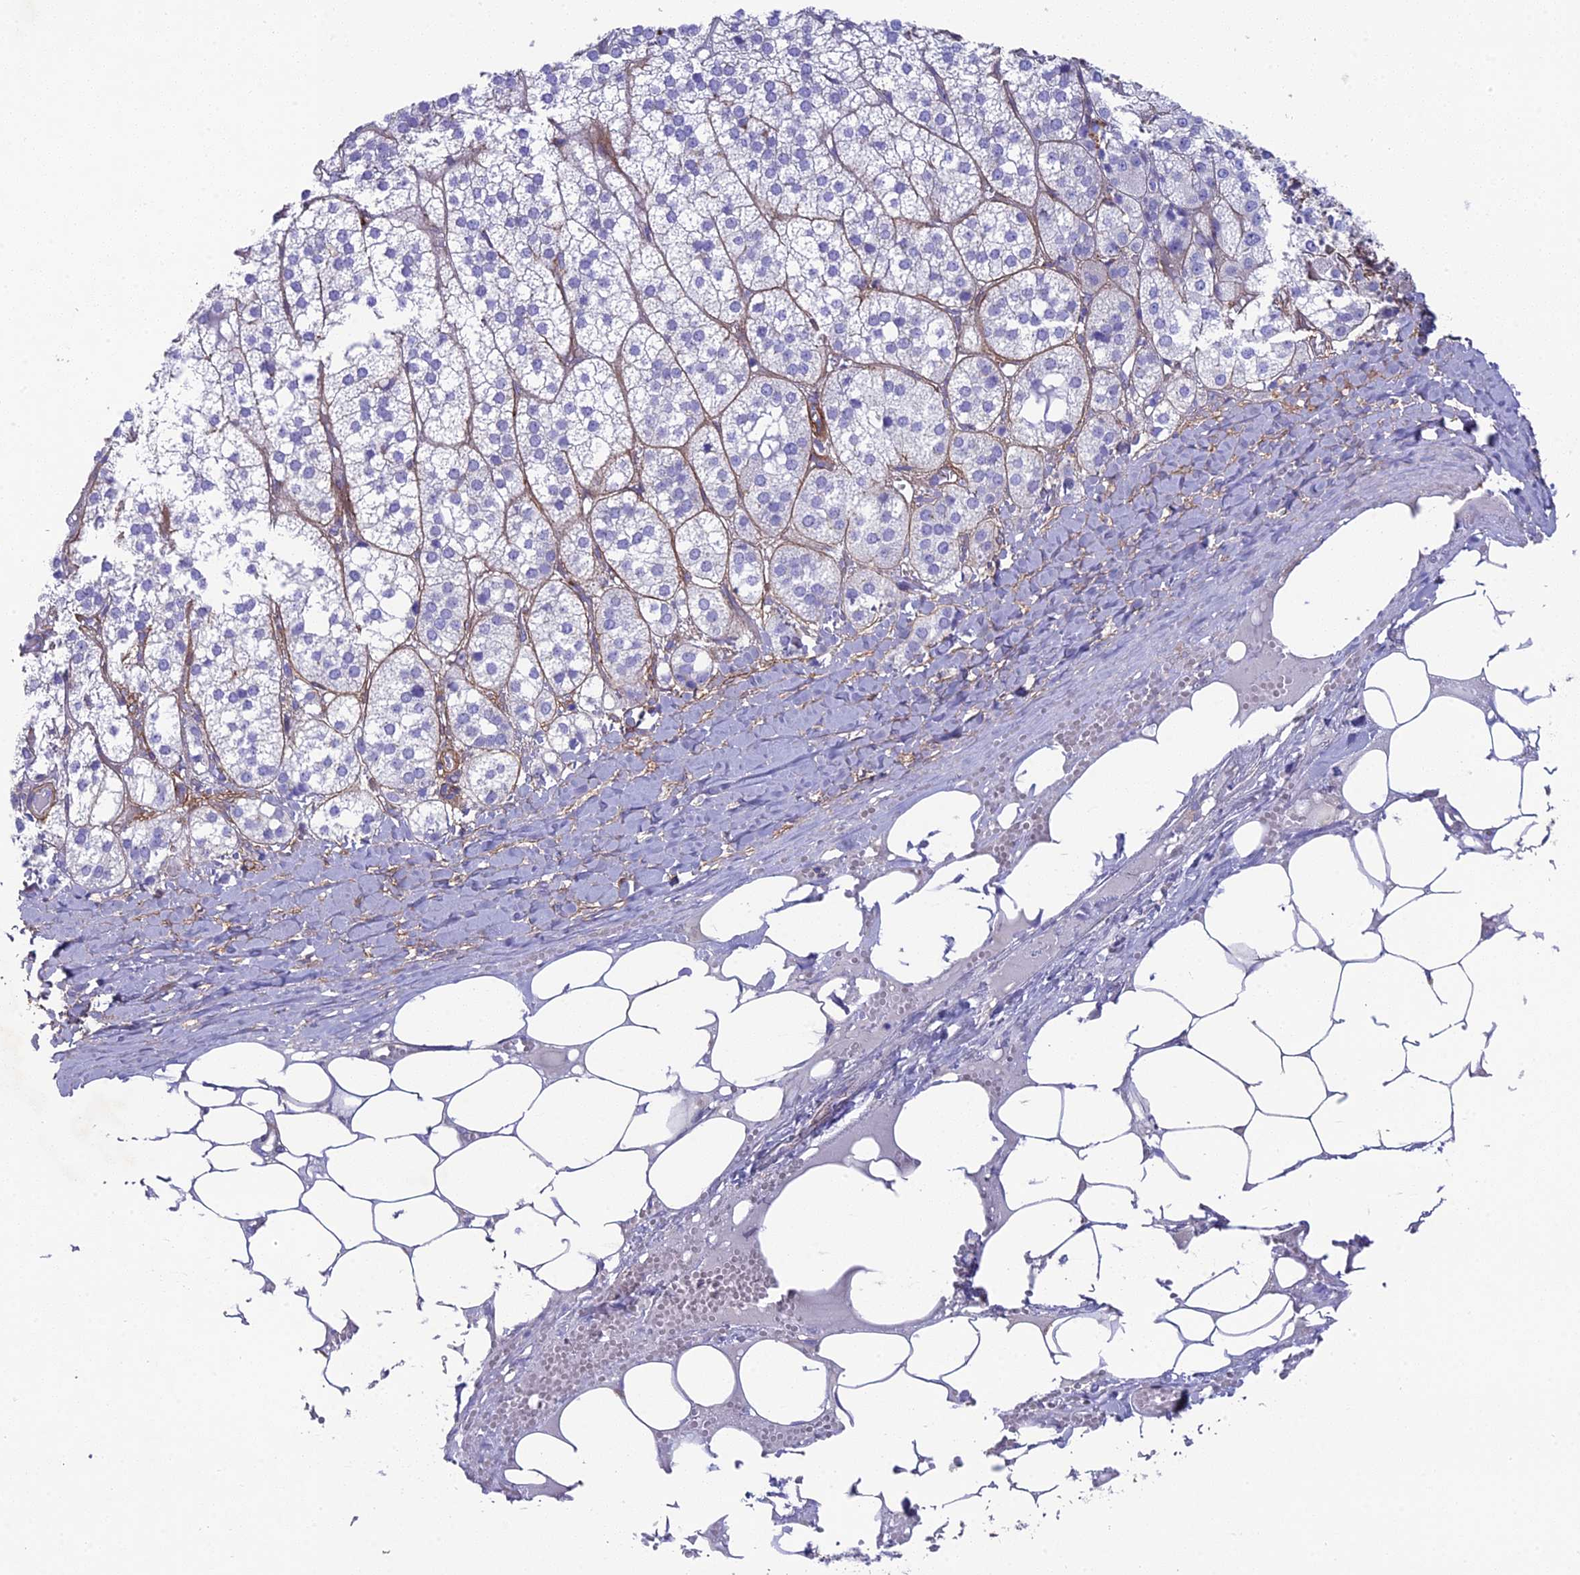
{"staining": {"intensity": "negative", "quantity": "none", "location": "none"}, "tissue": "adrenal gland", "cell_type": "Glandular cells", "image_type": "normal", "snomed": [{"axis": "morphology", "description": "Normal tissue, NOS"}, {"axis": "topography", "description": "Adrenal gland"}], "caption": "This photomicrograph is of benign adrenal gland stained with immunohistochemistry to label a protein in brown with the nuclei are counter-stained blue. There is no positivity in glandular cells.", "gene": "TNS1", "patient": {"sex": "female", "age": 61}}